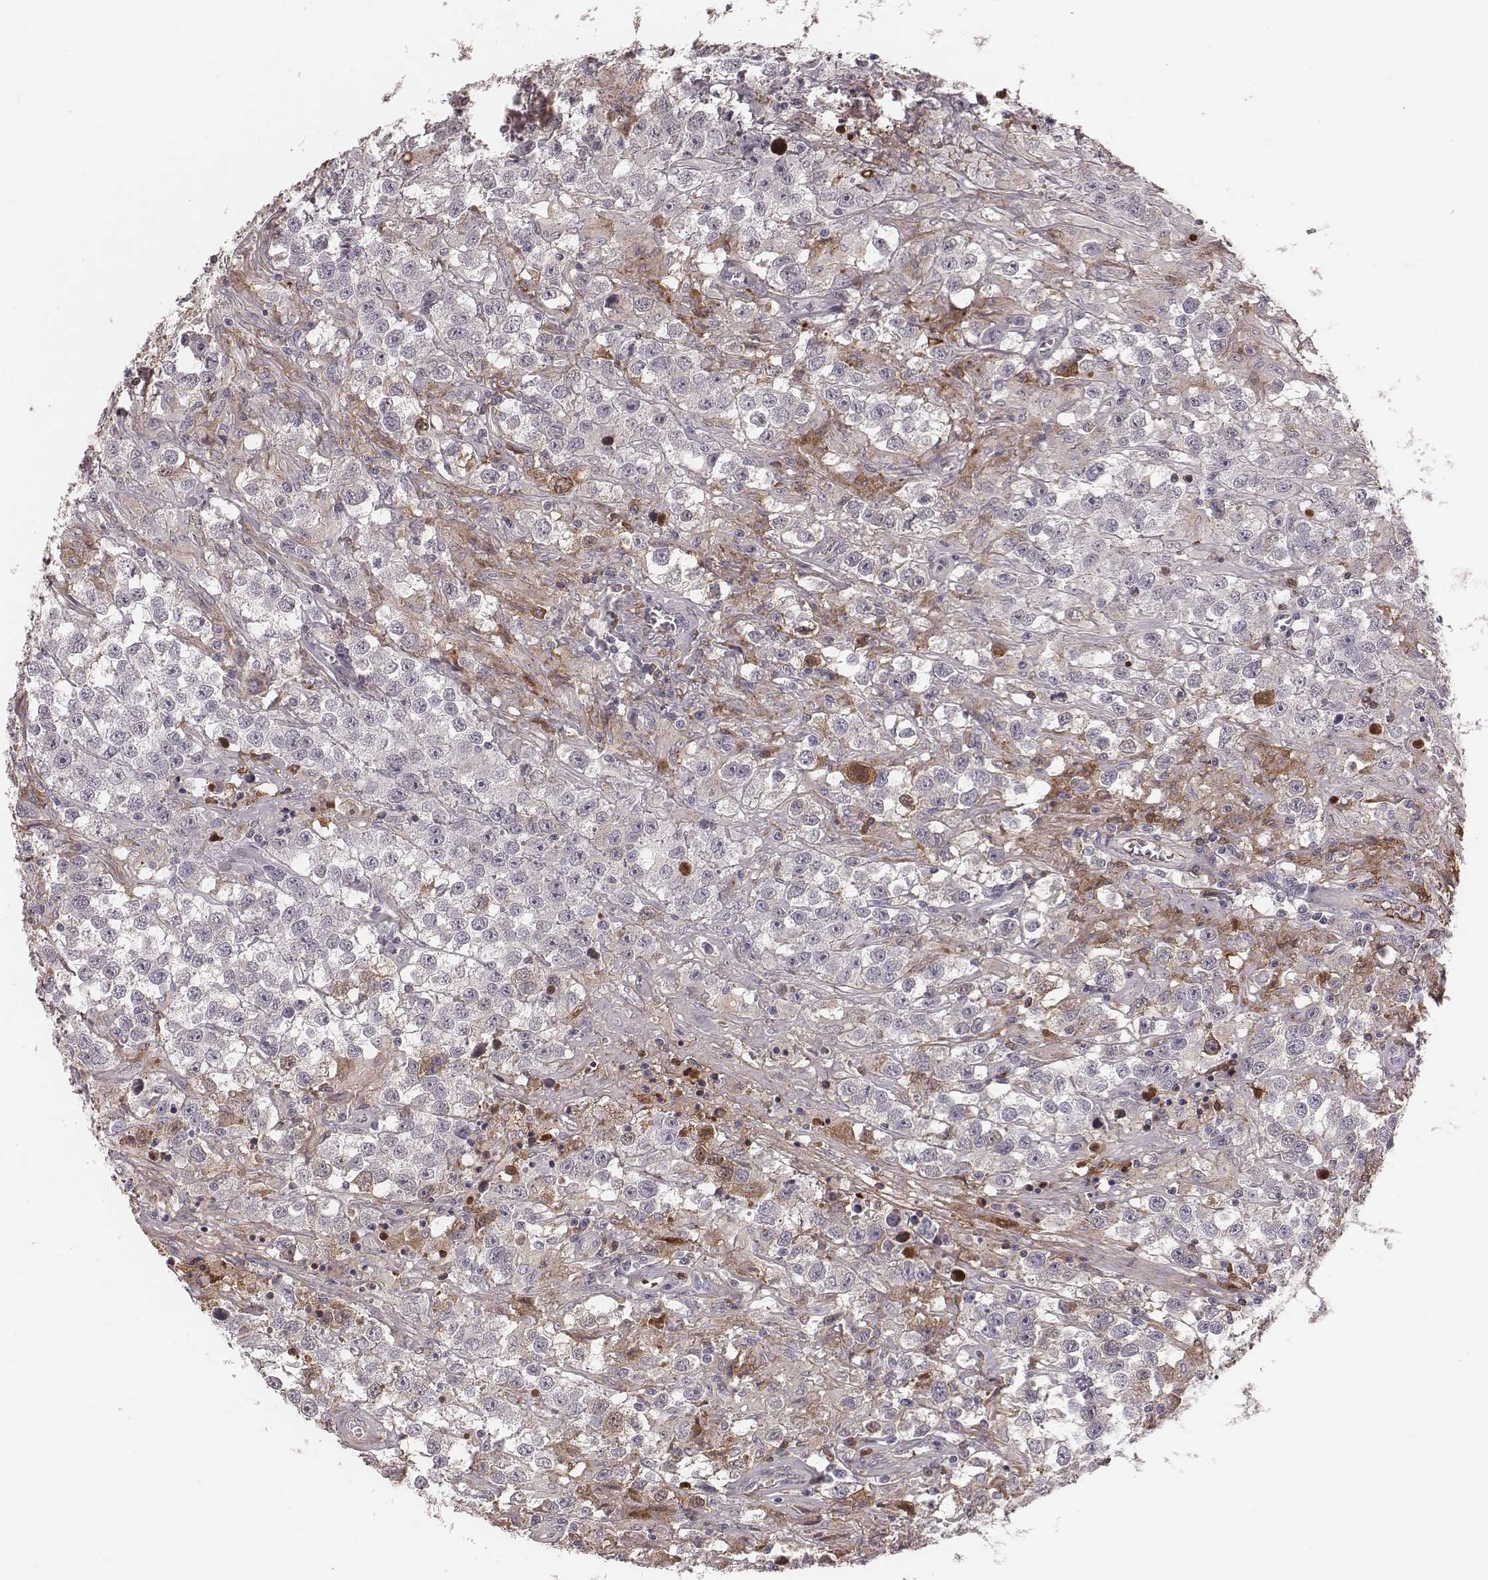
{"staining": {"intensity": "negative", "quantity": "none", "location": "none"}, "tissue": "testis cancer", "cell_type": "Tumor cells", "image_type": "cancer", "snomed": [{"axis": "morphology", "description": "Seminoma, NOS"}, {"axis": "topography", "description": "Testis"}], "caption": "The histopathology image reveals no staining of tumor cells in testis seminoma.", "gene": "CFTR", "patient": {"sex": "male", "age": 43}}